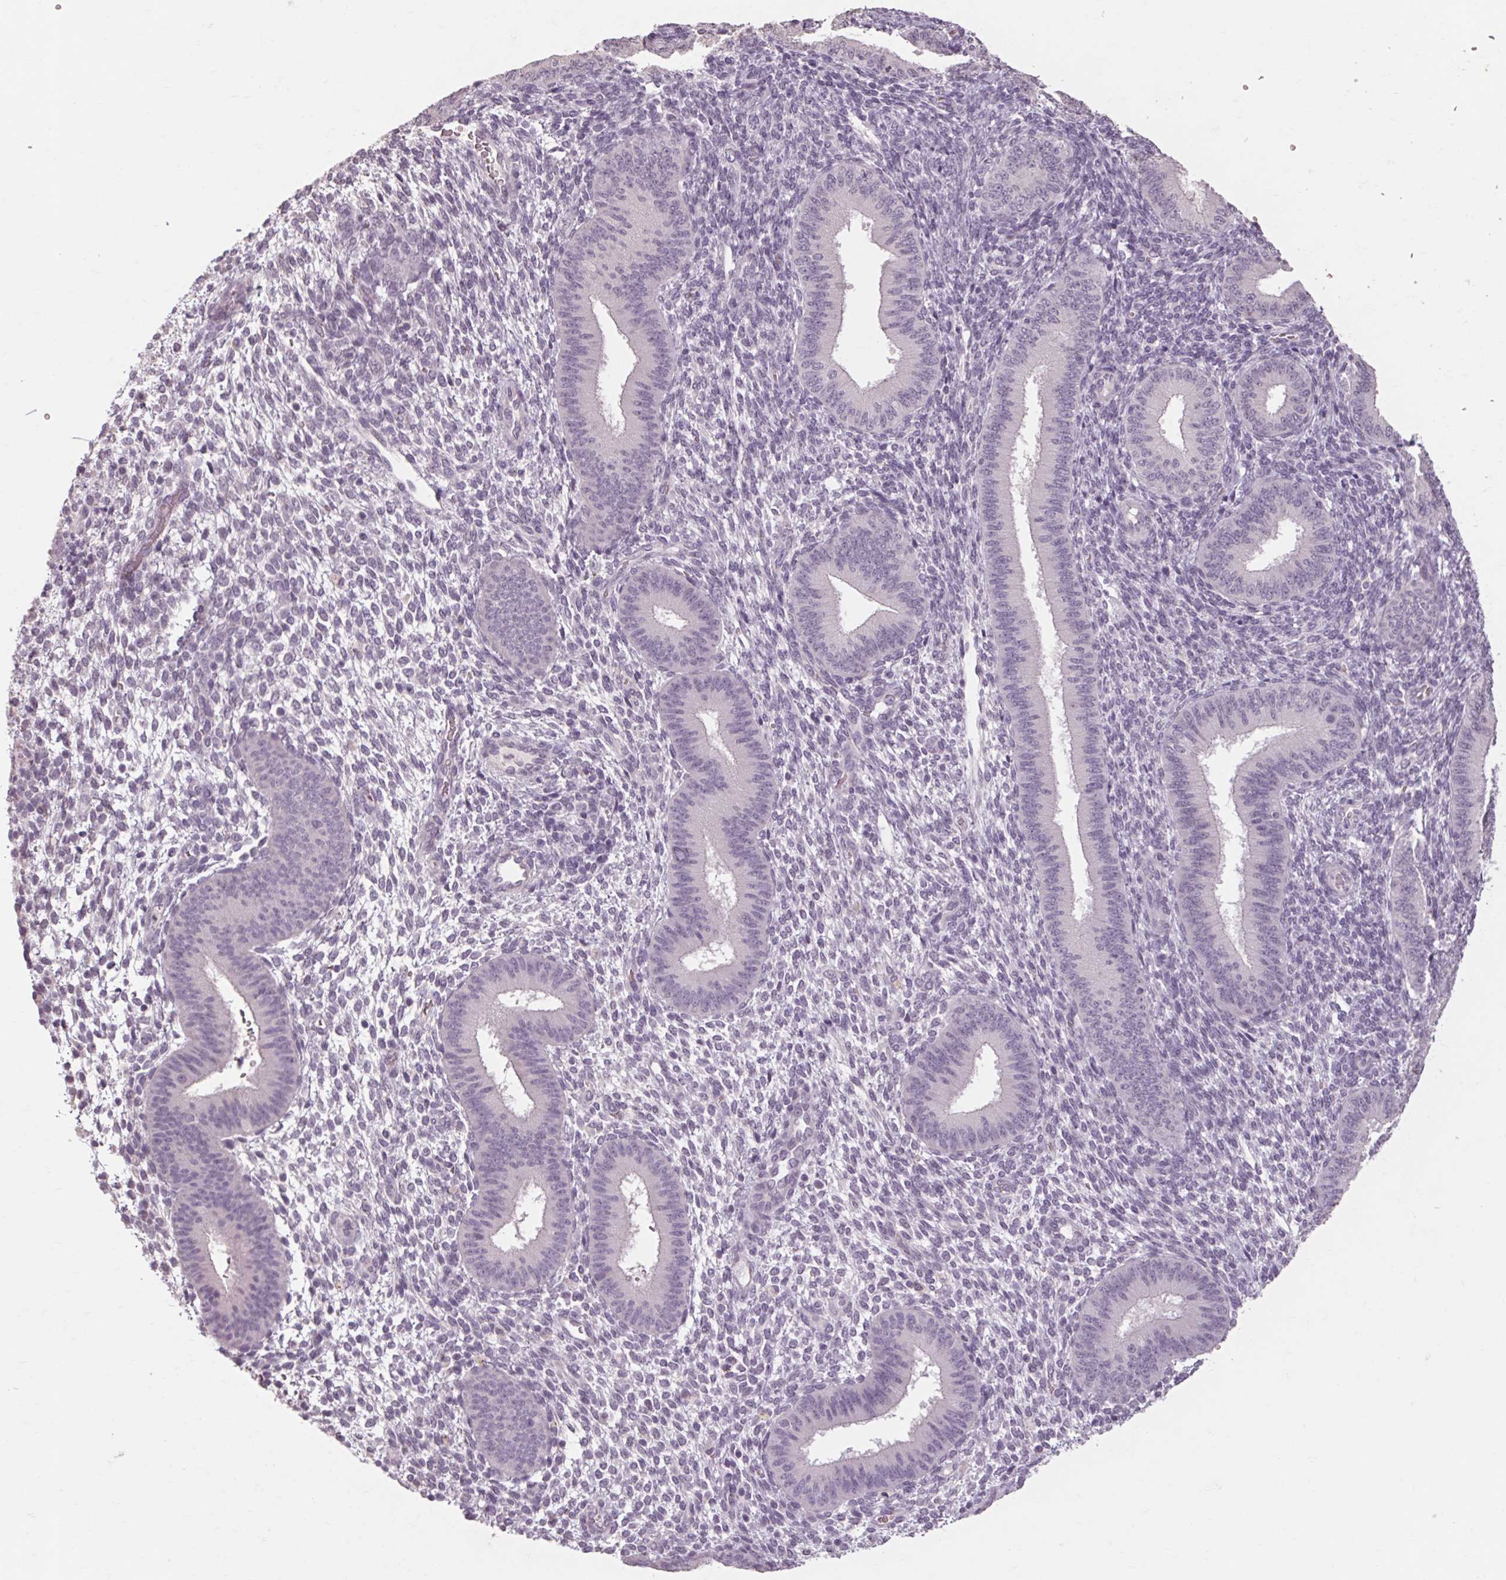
{"staining": {"intensity": "negative", "quantity": "none", "location": "none"}, "tissue": "endometrium", "cell_type": "Cells in endometrial stroma", "image_type": "normal", "snomed": [{"axis": "morphology", "description": "Normal tissue, NOS"}, {"axis": "topography", "description": "Endometrium"}], "caption": "IHC histopathology image of benign endometrium: human endometrium stained with DAB demonstrates no significant protein staining in cells in endometrial stroma.", "gene": "POMC", "patient": {"sex": "female", "age": 39}}